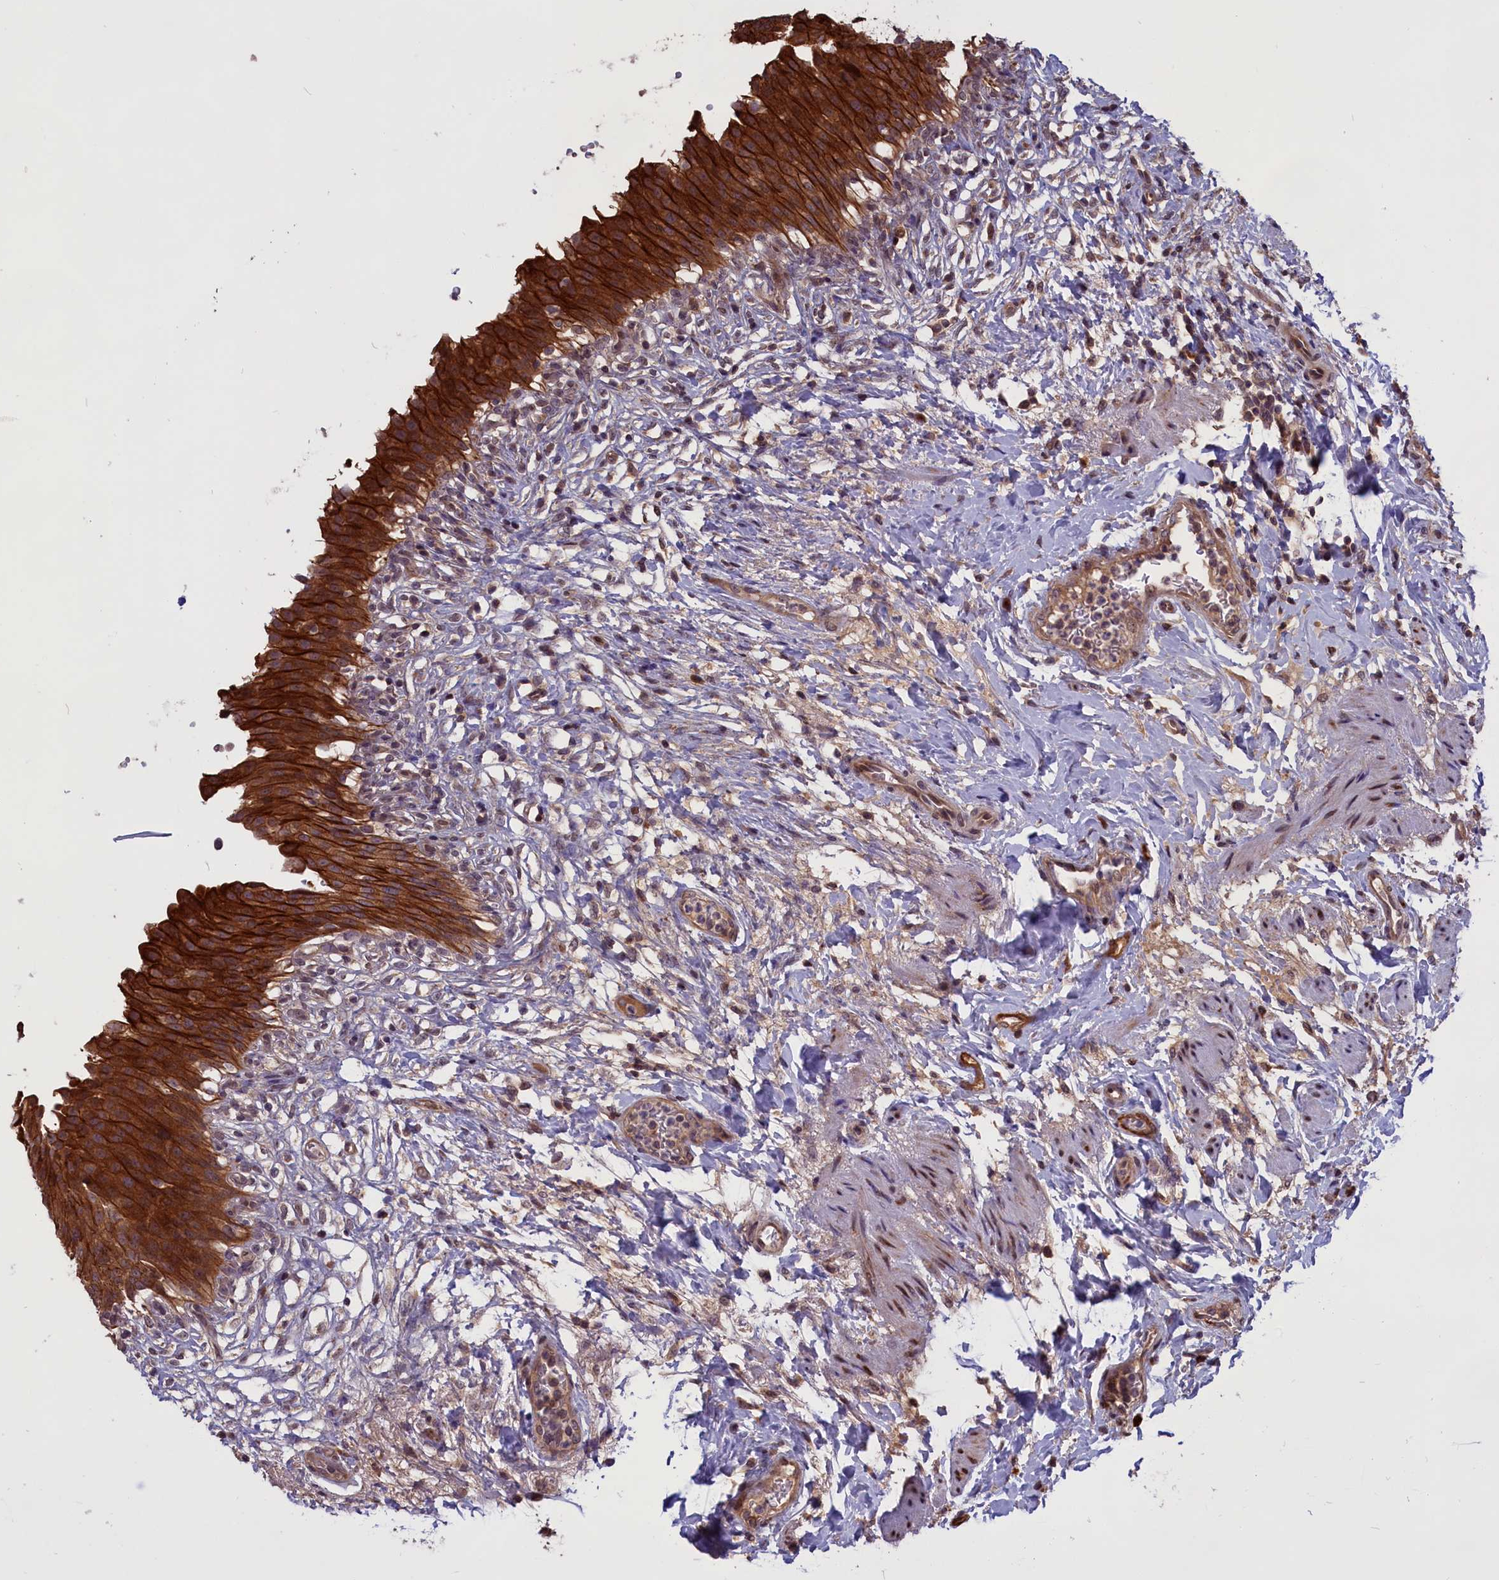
{"staining": {"intensity": "strong", "quantity": ">75%", "location": "cytoplasmic/membranous"}, "tissue": "urinary bladder", "cell_type": "Urothelial cells", "image_type": "normal", "snomed": [{"axis": "morphology", "description": "Normal tissue, NOS"}, {"axis": "topography", "description": "Urinary bladder"}], "caption": "Immunohistochemistry histopathology image of unremarkable urinary bladder: human urinary bladder stained using immunohistochemistry (IHC) demonstrates high levels of strong protein expression localized specifically in the cytoplasmic/membranous of urothelial cells, appearing as a cytoplasmic/membranous brown color.", "gene": "DENND1B", "patient": {"sex": "female", "age": 60}}